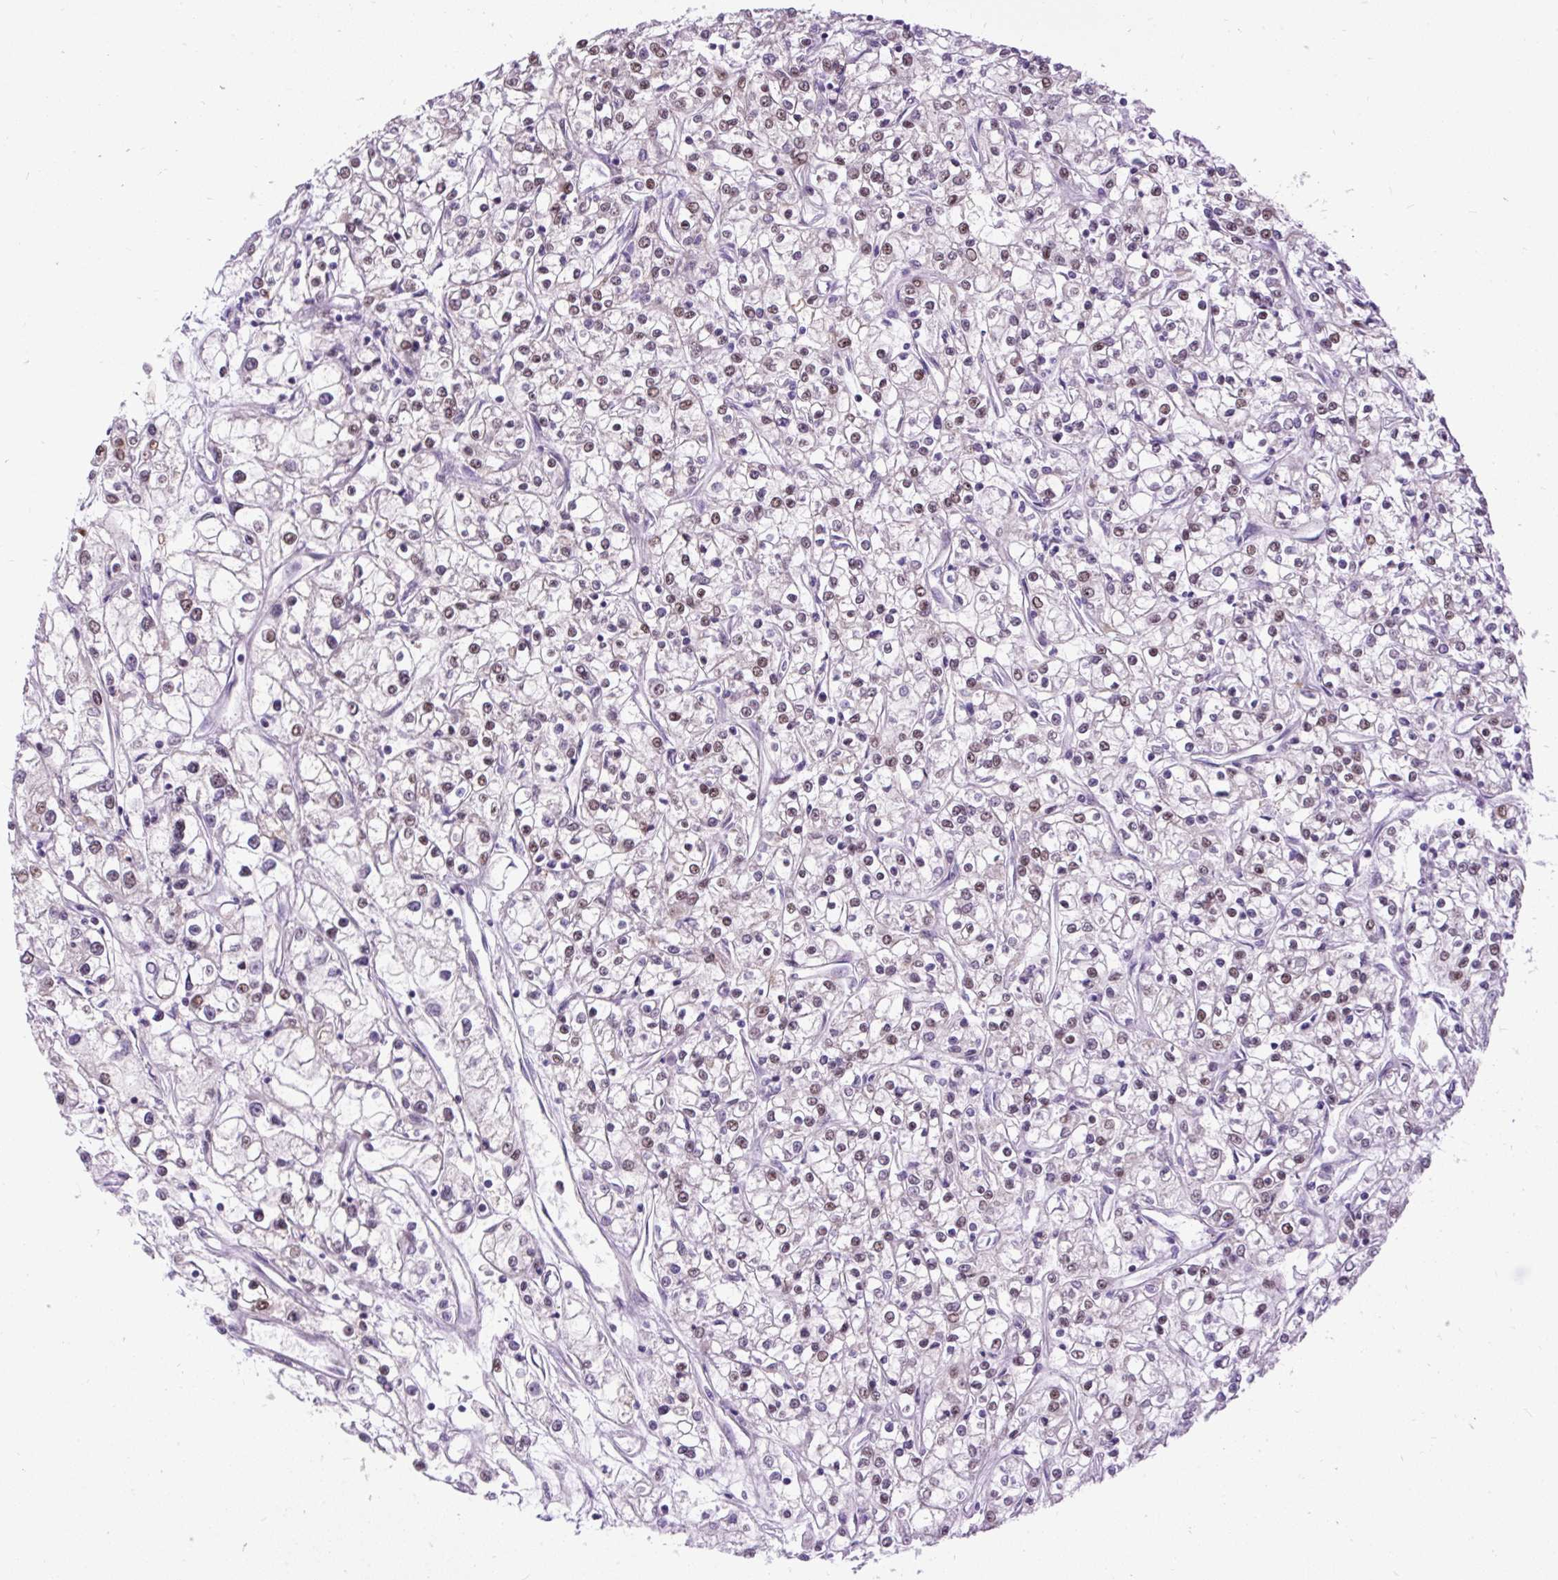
{"staining": {"intensity": "weak", "quantity": "25%-75%", "location": "nuclear"}, "tissue": "renal cancer", "cell_type": "Tumor cells", "image_type": "cancer", "snomed": [{"axis": "morphology", "description": "Adenocarcinoma, NOS"}, {"axis": "topography", "description": "Kidney"}], "caption": "The photomicrograph reveals immunohistochemical staining of renal adenocarcinoma. There is weak nuclear expression is appreciated in approximately 25%-75% of tumor cells.", "gene": "SMC5", "patient": {"sex": "female", "age": 59}}